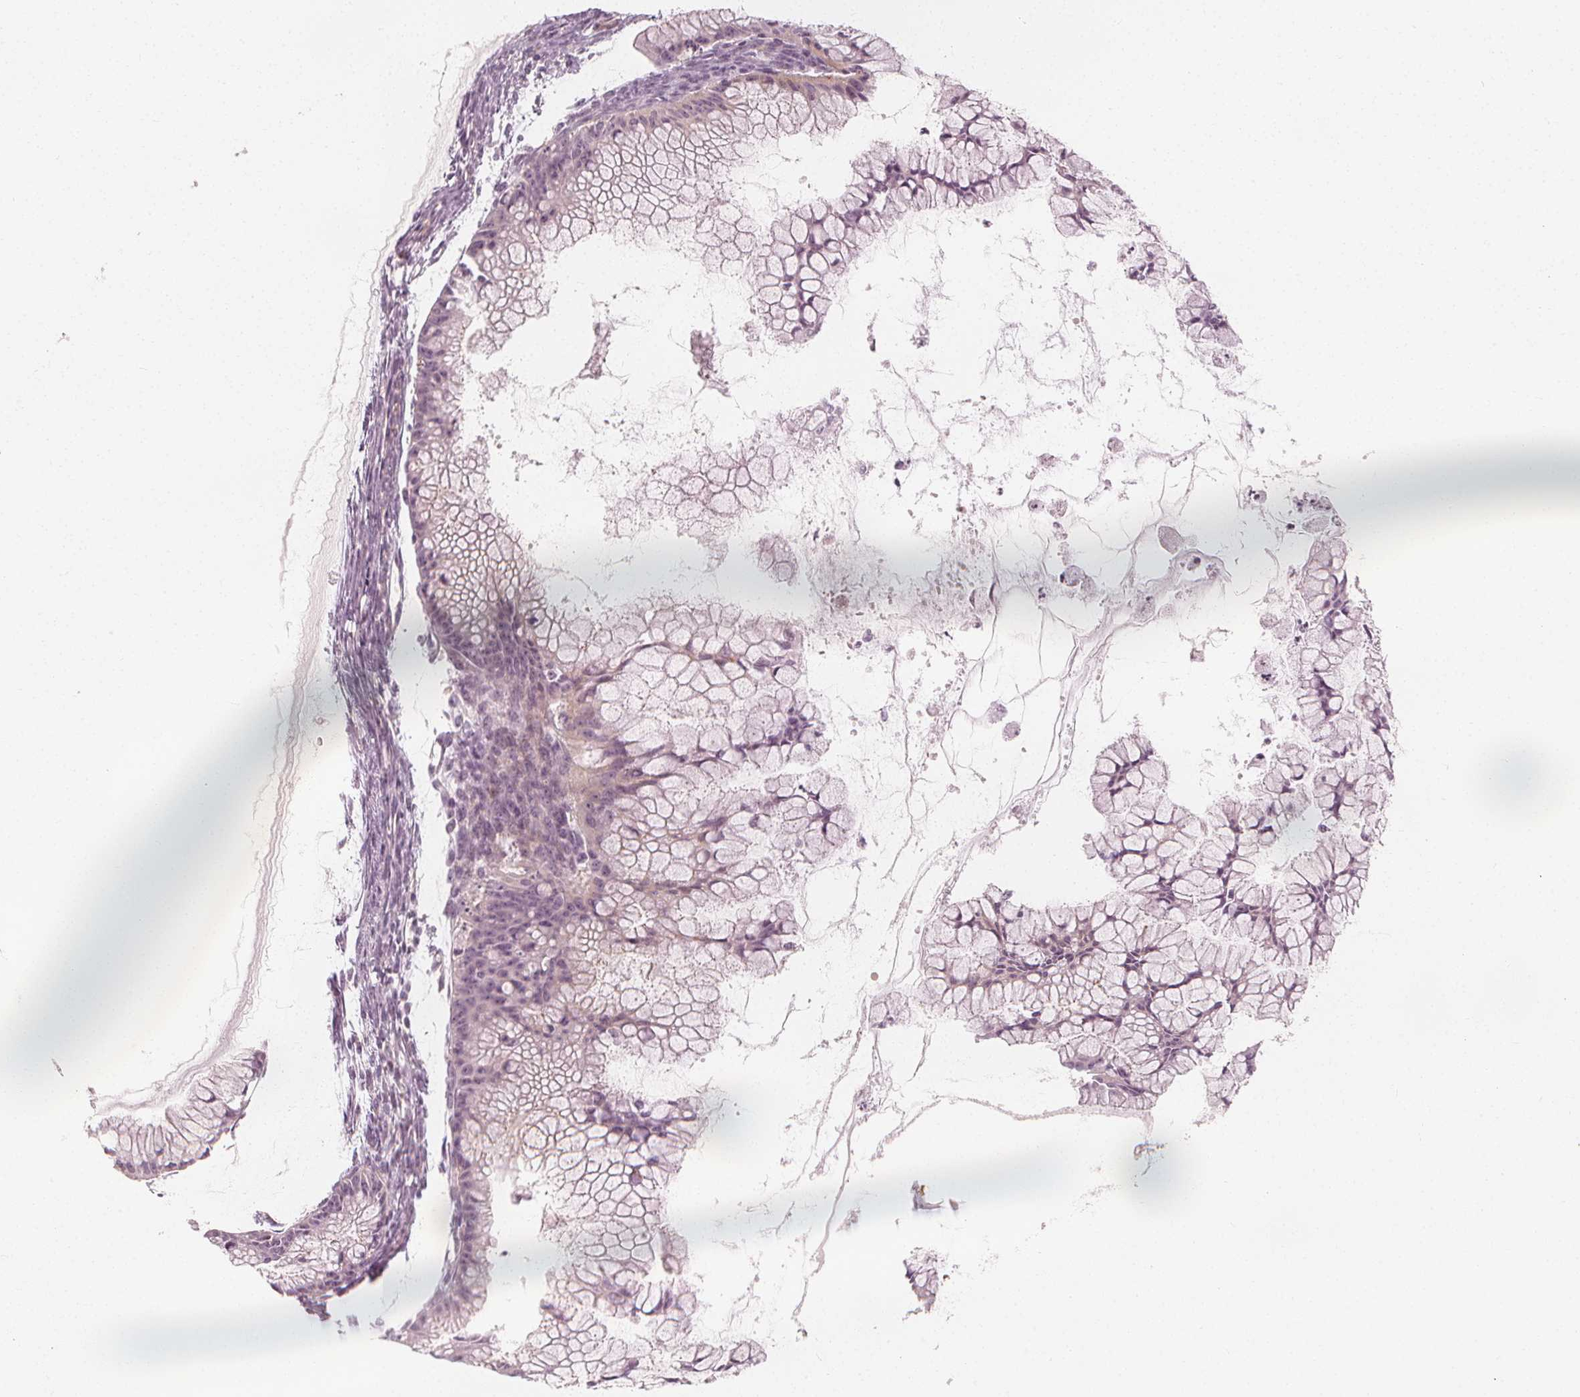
{"staining": {"intensity": "negative", "quantity": "none", "location": "none"}, "tissue": "ovarian cancer", "cell_type": "Tumor cells", "image_type": "cancer", "snomed": [{"axis": "morphology", "description": "Cystadenocarcinoma, mucinous, NOS"}, {"axis": "topography", "description": "Ovary"}], "caption": "IHC histopathology image of human ovarian cancer (mucinous cystadenocarcinoma) stained for a protein (brown), which exhibits no expression in tumor cells.", "gene": "ARHGAP26", "patient": {"sex": "female", "age": 41}}